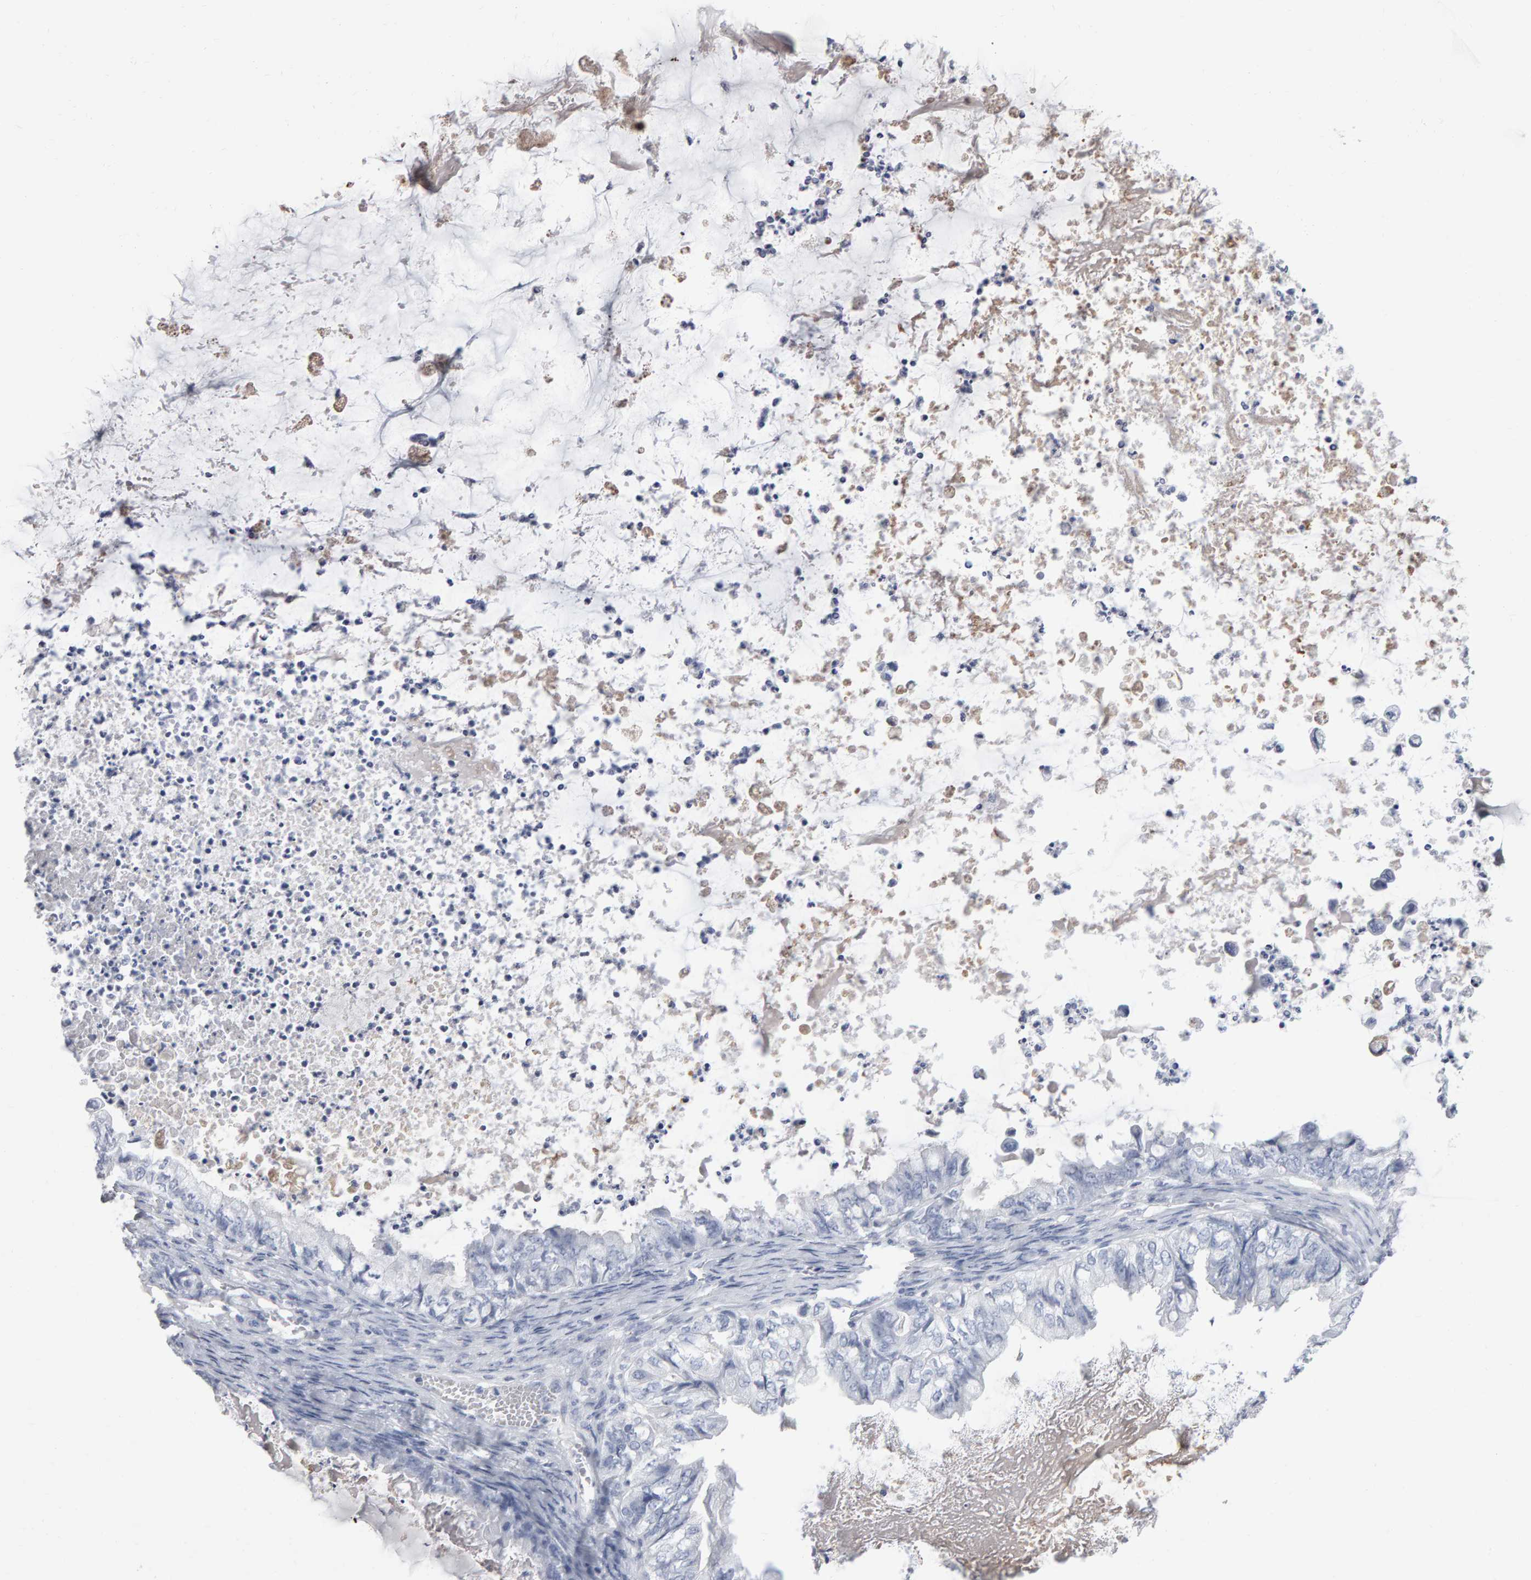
{"staining": {"intensity": "negative", "quantity": "none", "location": "none"}, "tissue": "ovarian cancer", "cell_type": "Tumor cells", "image_type": "cancer", "snomed": [{"axis": "morphology", "description": "Cystadenocarcinoma, mucinous, NOS"}, {"axis": "topography", "description": "Ovary"}], "caption": "A histopathology image of human ovarian mucinous cystadenocarcinoma is negative for staining in tumor cells.", "gene": "NCDN", "patient": {"sex": "female", "age": 80}}